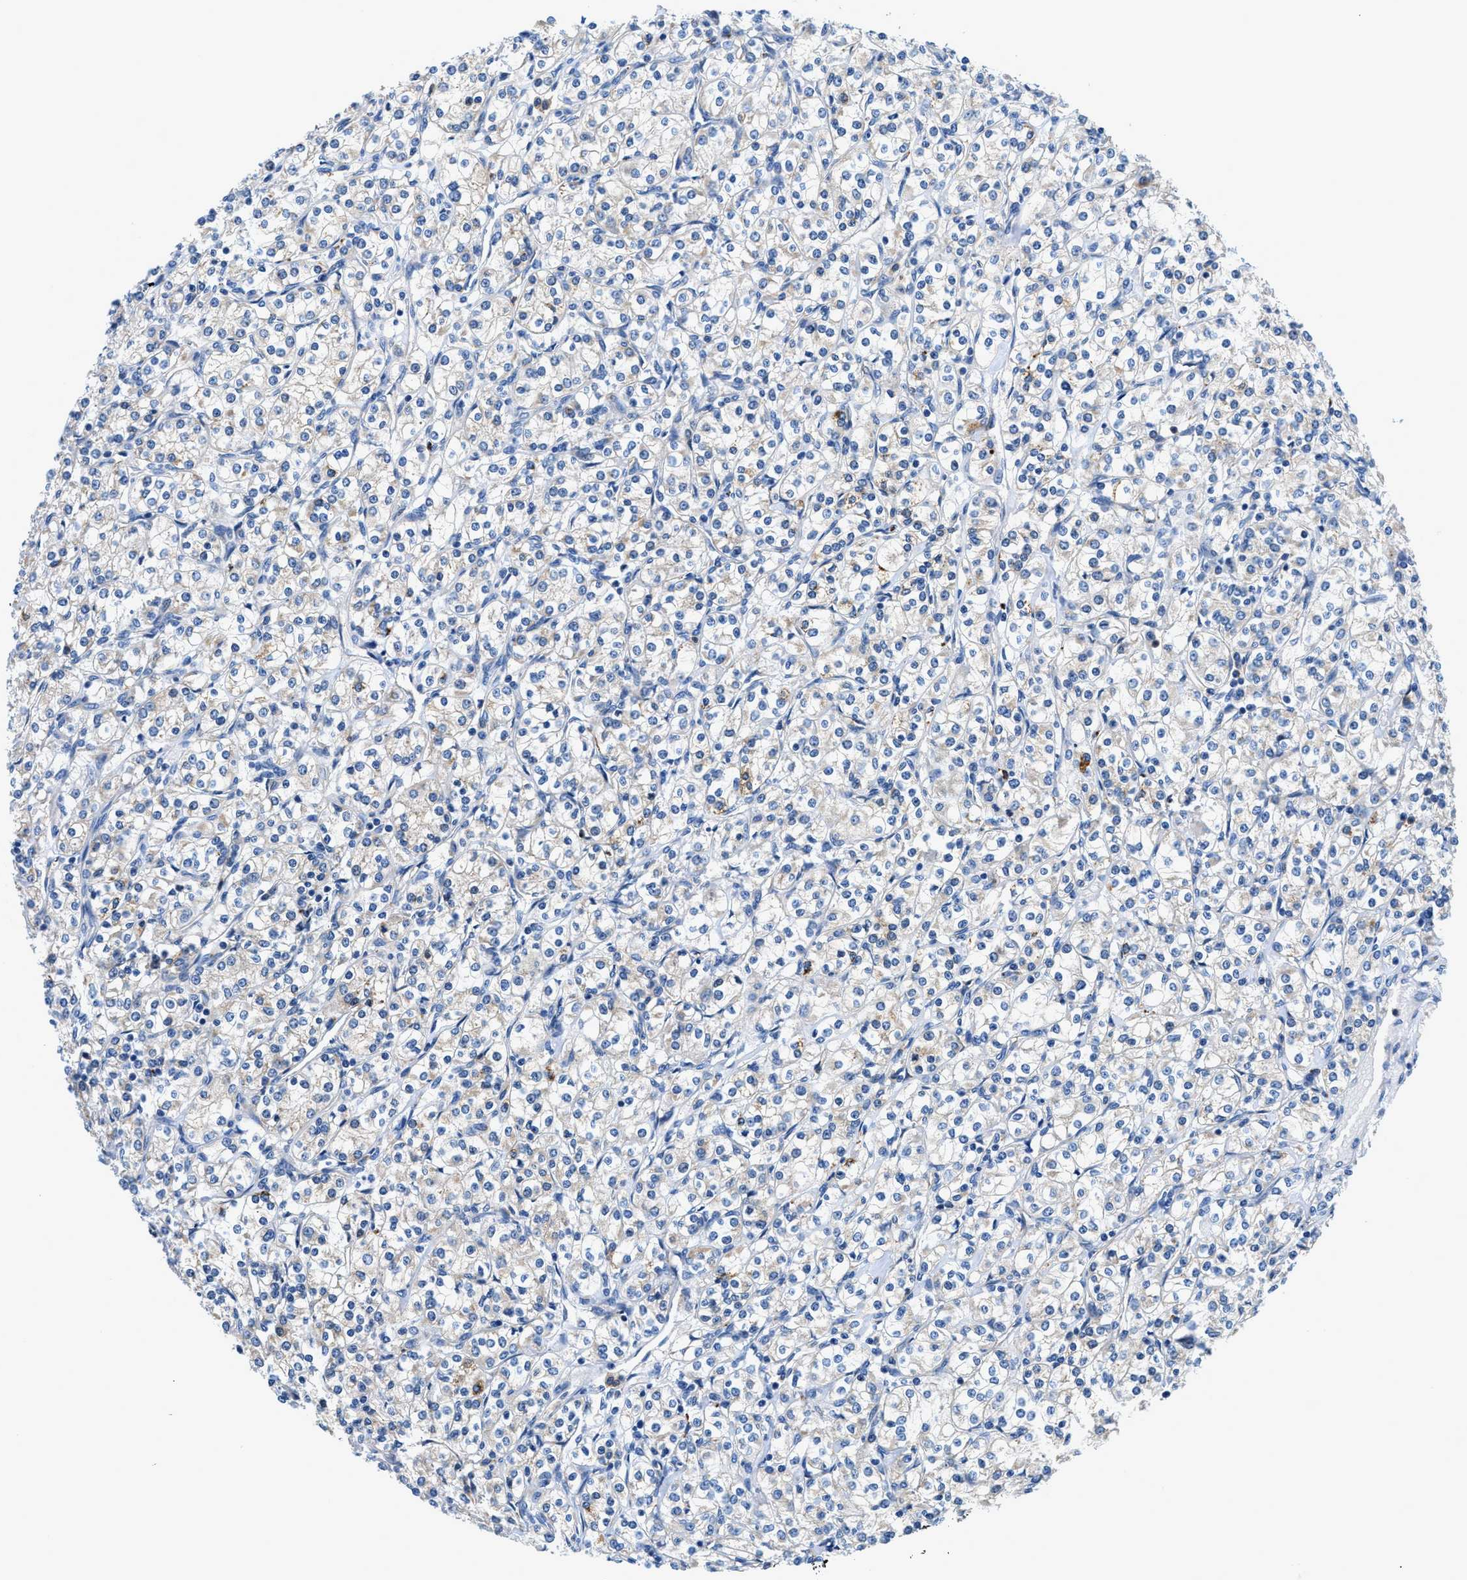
{"staining": {"intensity": "negative", "quantity": "none", "location": "none"}, "tissue": "renal cancer", "cell_type": "Tumor cells", "image_type": "cancer", "snomed": [{"axis": "morphology", "description": "Adenocarcinoma, NOS"}, {"axis": "topography", "description": "Kidney"}], "caption": "Tumor cells show no significant positivity in renal cancer (adenocarcinoma).", "gene": "ADGRE3", "patient": {"sex": "male", "age": 77}}